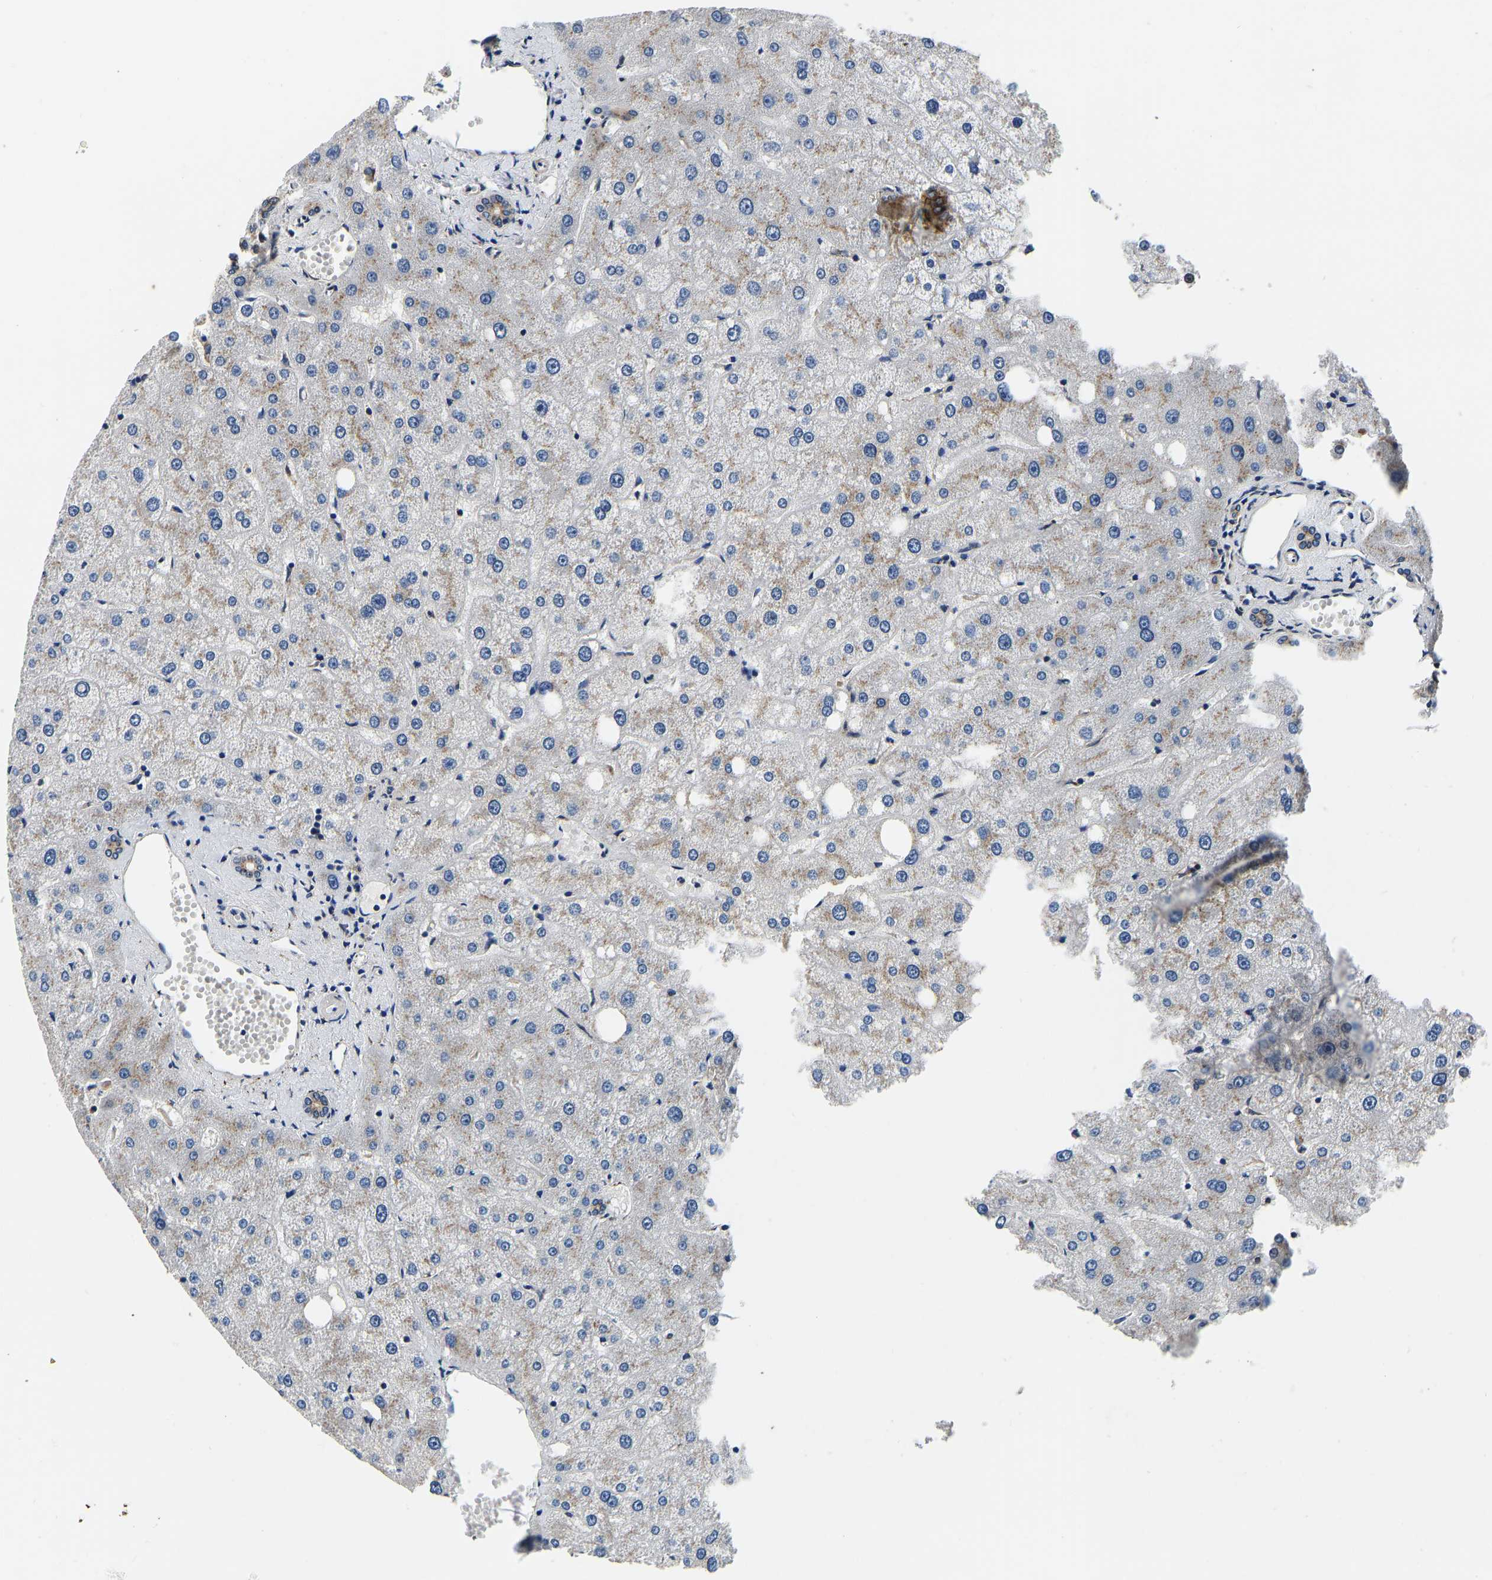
{"staining": {"intensity": "moderate", "quantity": "25%-75%", "location": "cytoplasmic/membranous"}, "tissue": "liver", "cell_type": "Cholangiocytes", "image_type": "normal", "snomed": [{"axis": "morphology", "description": "Normal tissue, NOS"}, {"axis": "topography", "description": "Liver"}], "caption": "High-power microscopy captured an IHC photomicrograph of normal liver, revealing moderate cytoplasmic/membranous expression in approximately 25%-75% of cholangiocytes.", "gene": "RABAC1", "patient": {"sex": "male", "age": 73}}